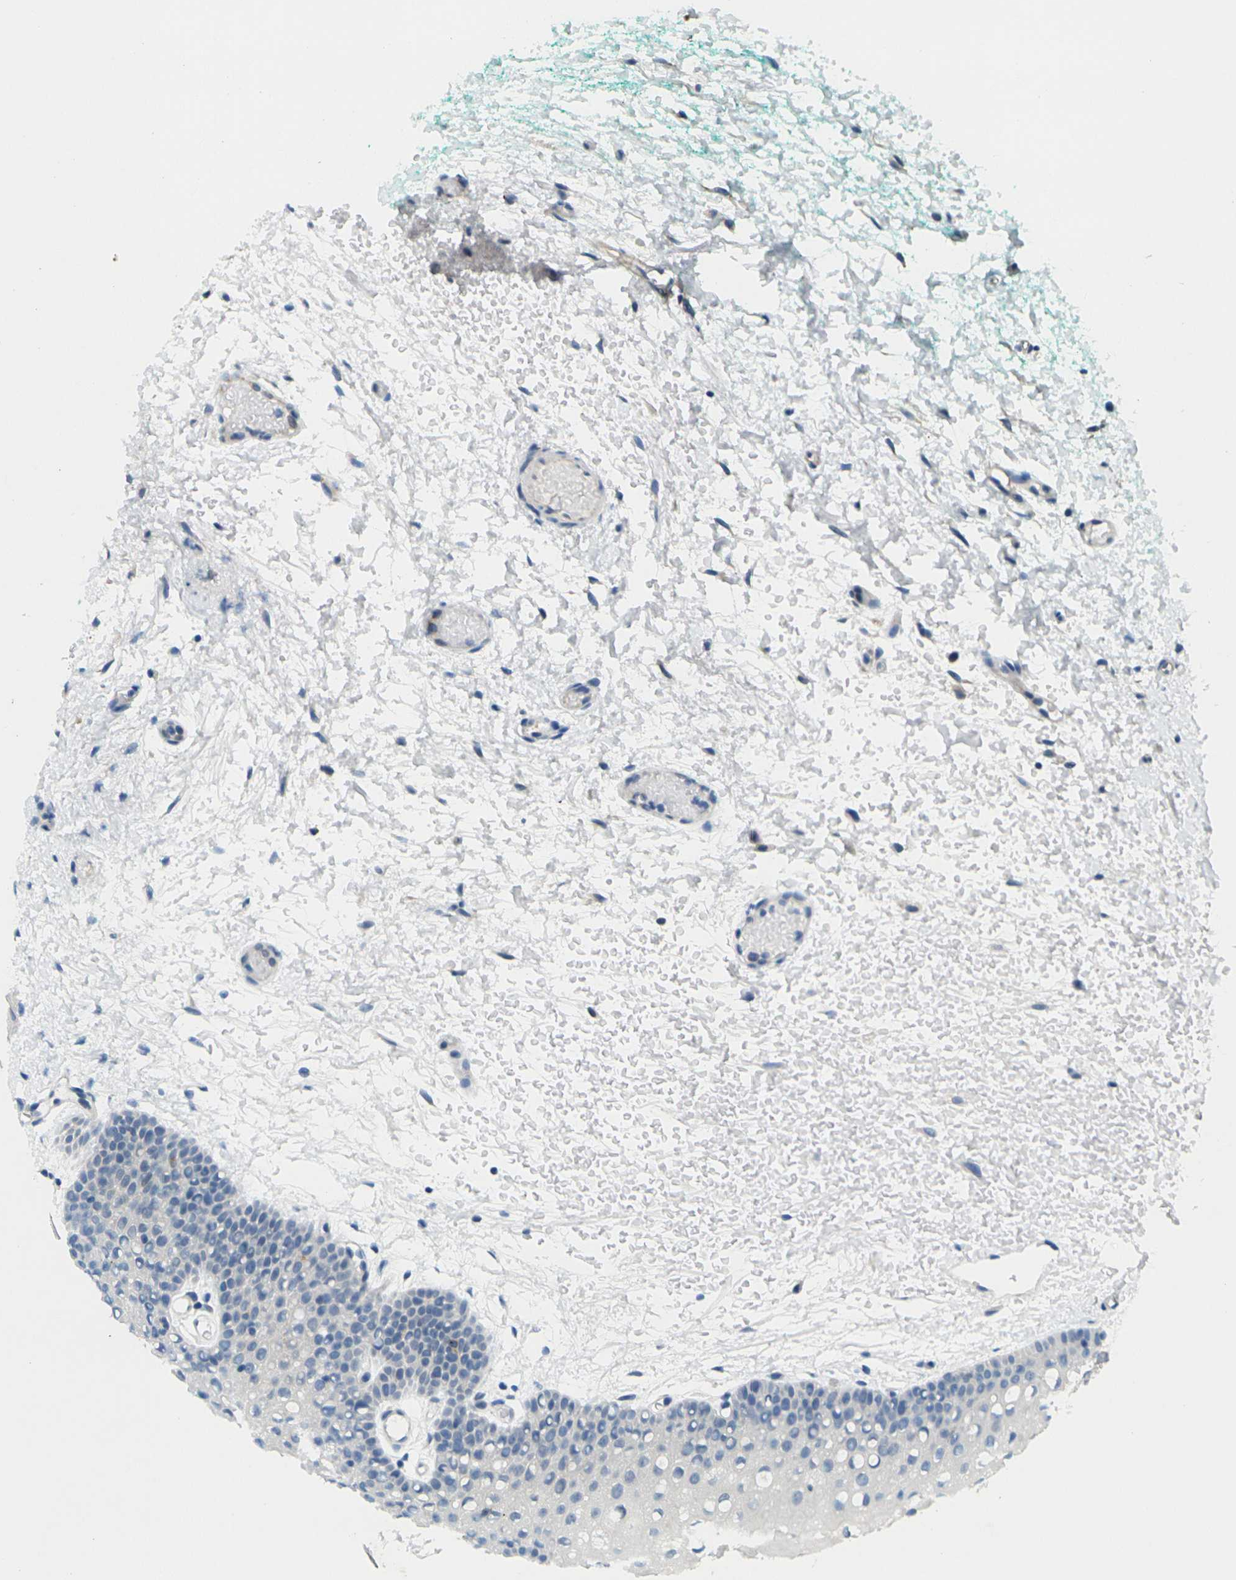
{"staining": {"intensity": "negative", "quantity": "none", "location": "none"}, "tissue": "oral mucosa", "cell_type": "Squamous epithelial cells", "image_type": "normal", "snomed": [{"axis": "morphology", "description": "Normal tissue, NOS"}, {"axis": "morphology", "description": "Squamous cell carcinoma, NOS"}, {"axis": "topography", "description": "Oral tissue"}, {"axis": "topography", "description": "Salivary gland"}, {"axis": "topography", "description": "Head-Neck"}], "caption": "Squamous epithelial cells are negative for protein expression in normal human oral mucosa. (DAB immunohistochemistry (IHC) visualized using brightfield microscopy, high magnification).", "gene": "CYP2C8", "patient": {"sex": "female", "age": 62}}